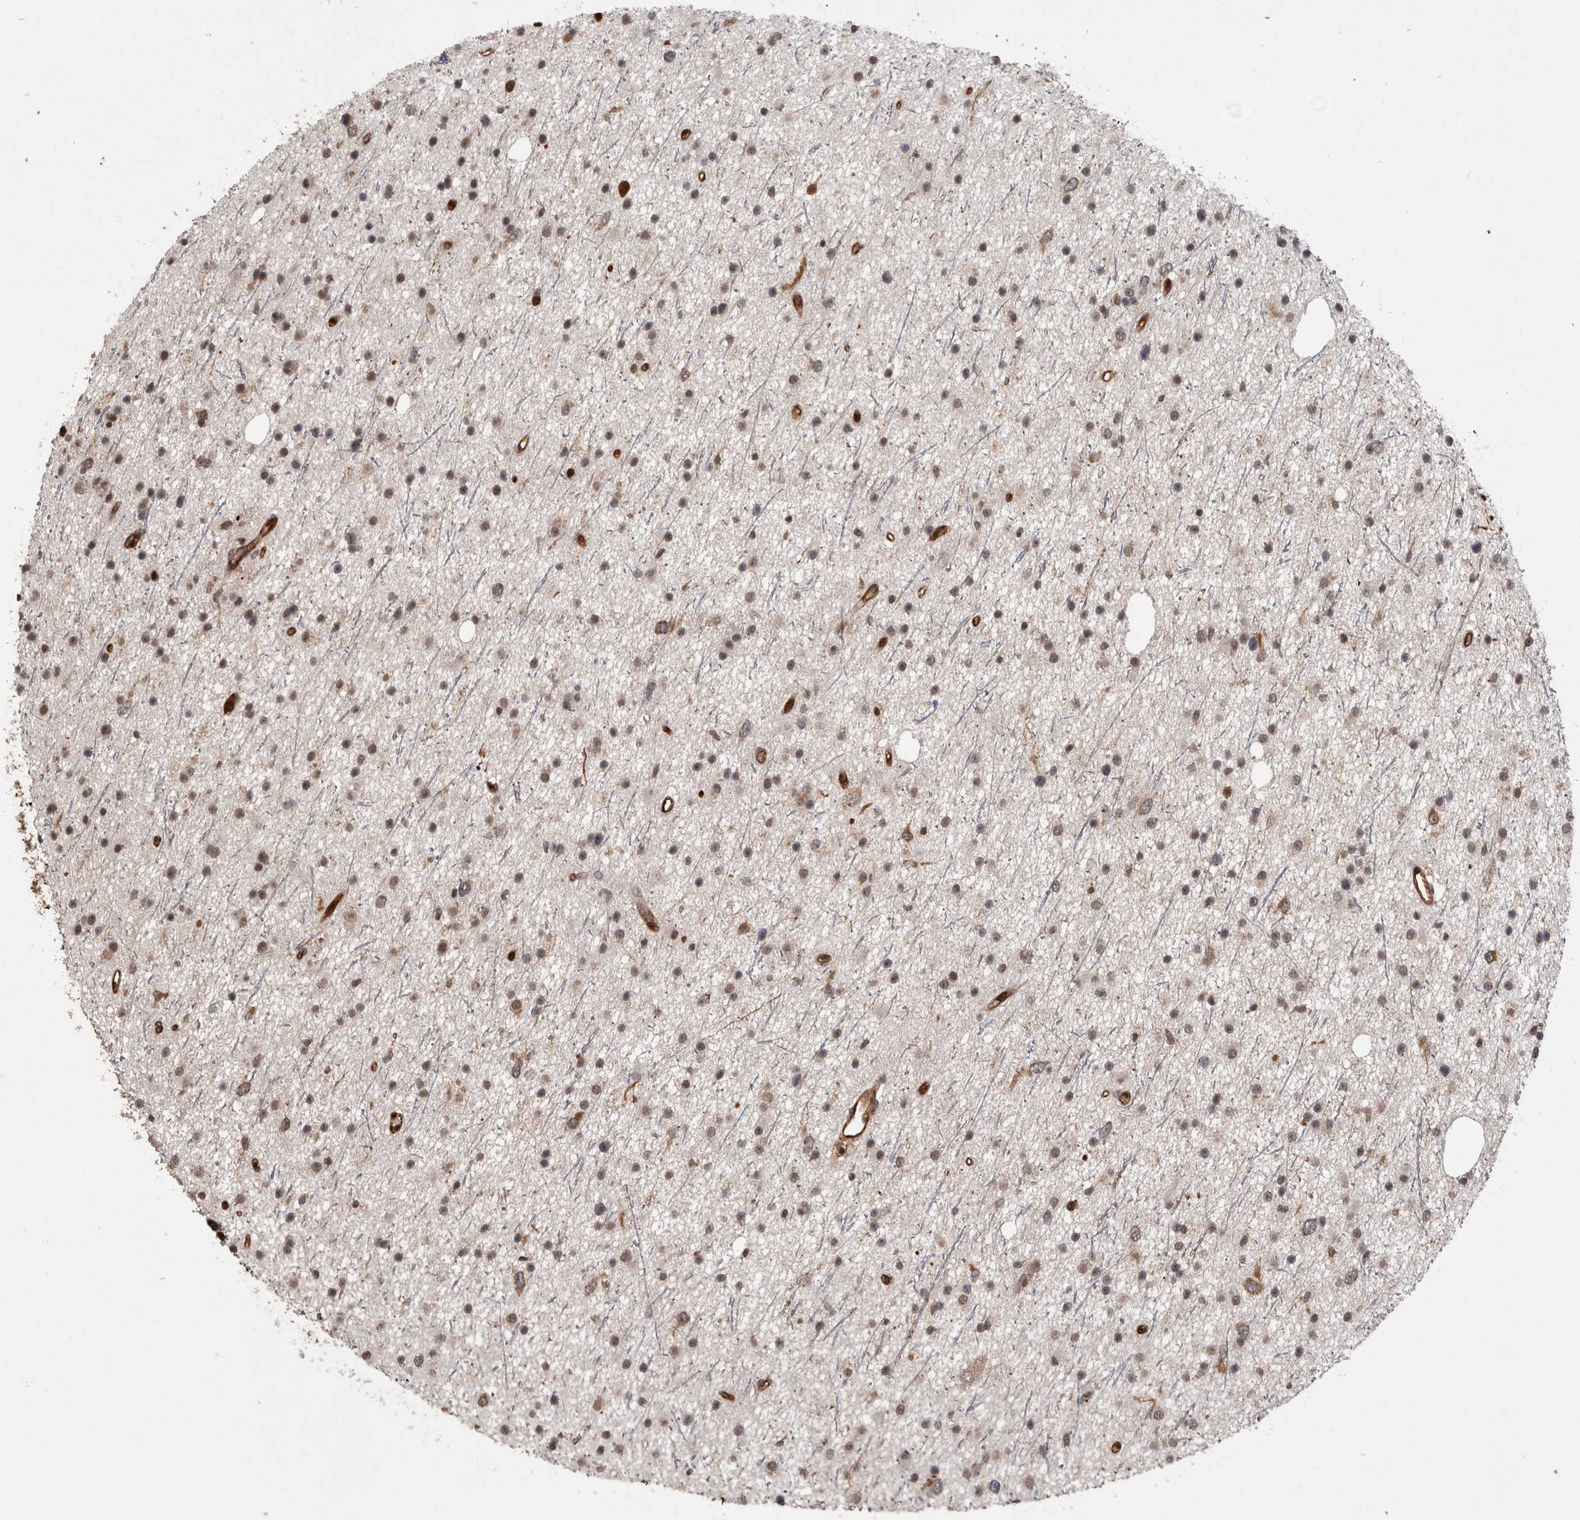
{"staining": {"intensity": "moderate", "quantity": "<25%", "location": "nuclear"}, "tissue": "glioma", "cell_type": "Tumor cells", "image_type": "cancer", "snomed": [{"axis": "morphology", "description": "Glioma, malignant, Low grade"}, {"axis": "topography", "description": "Cerebral cortex"}], "caption": "Protein expression analysis of malignant glioma (low-grade) shows moderate nuclear positivity in about <25% of tumor cells.", "gene": "LXN", "patient": {"sex": "female", "age": 39}}